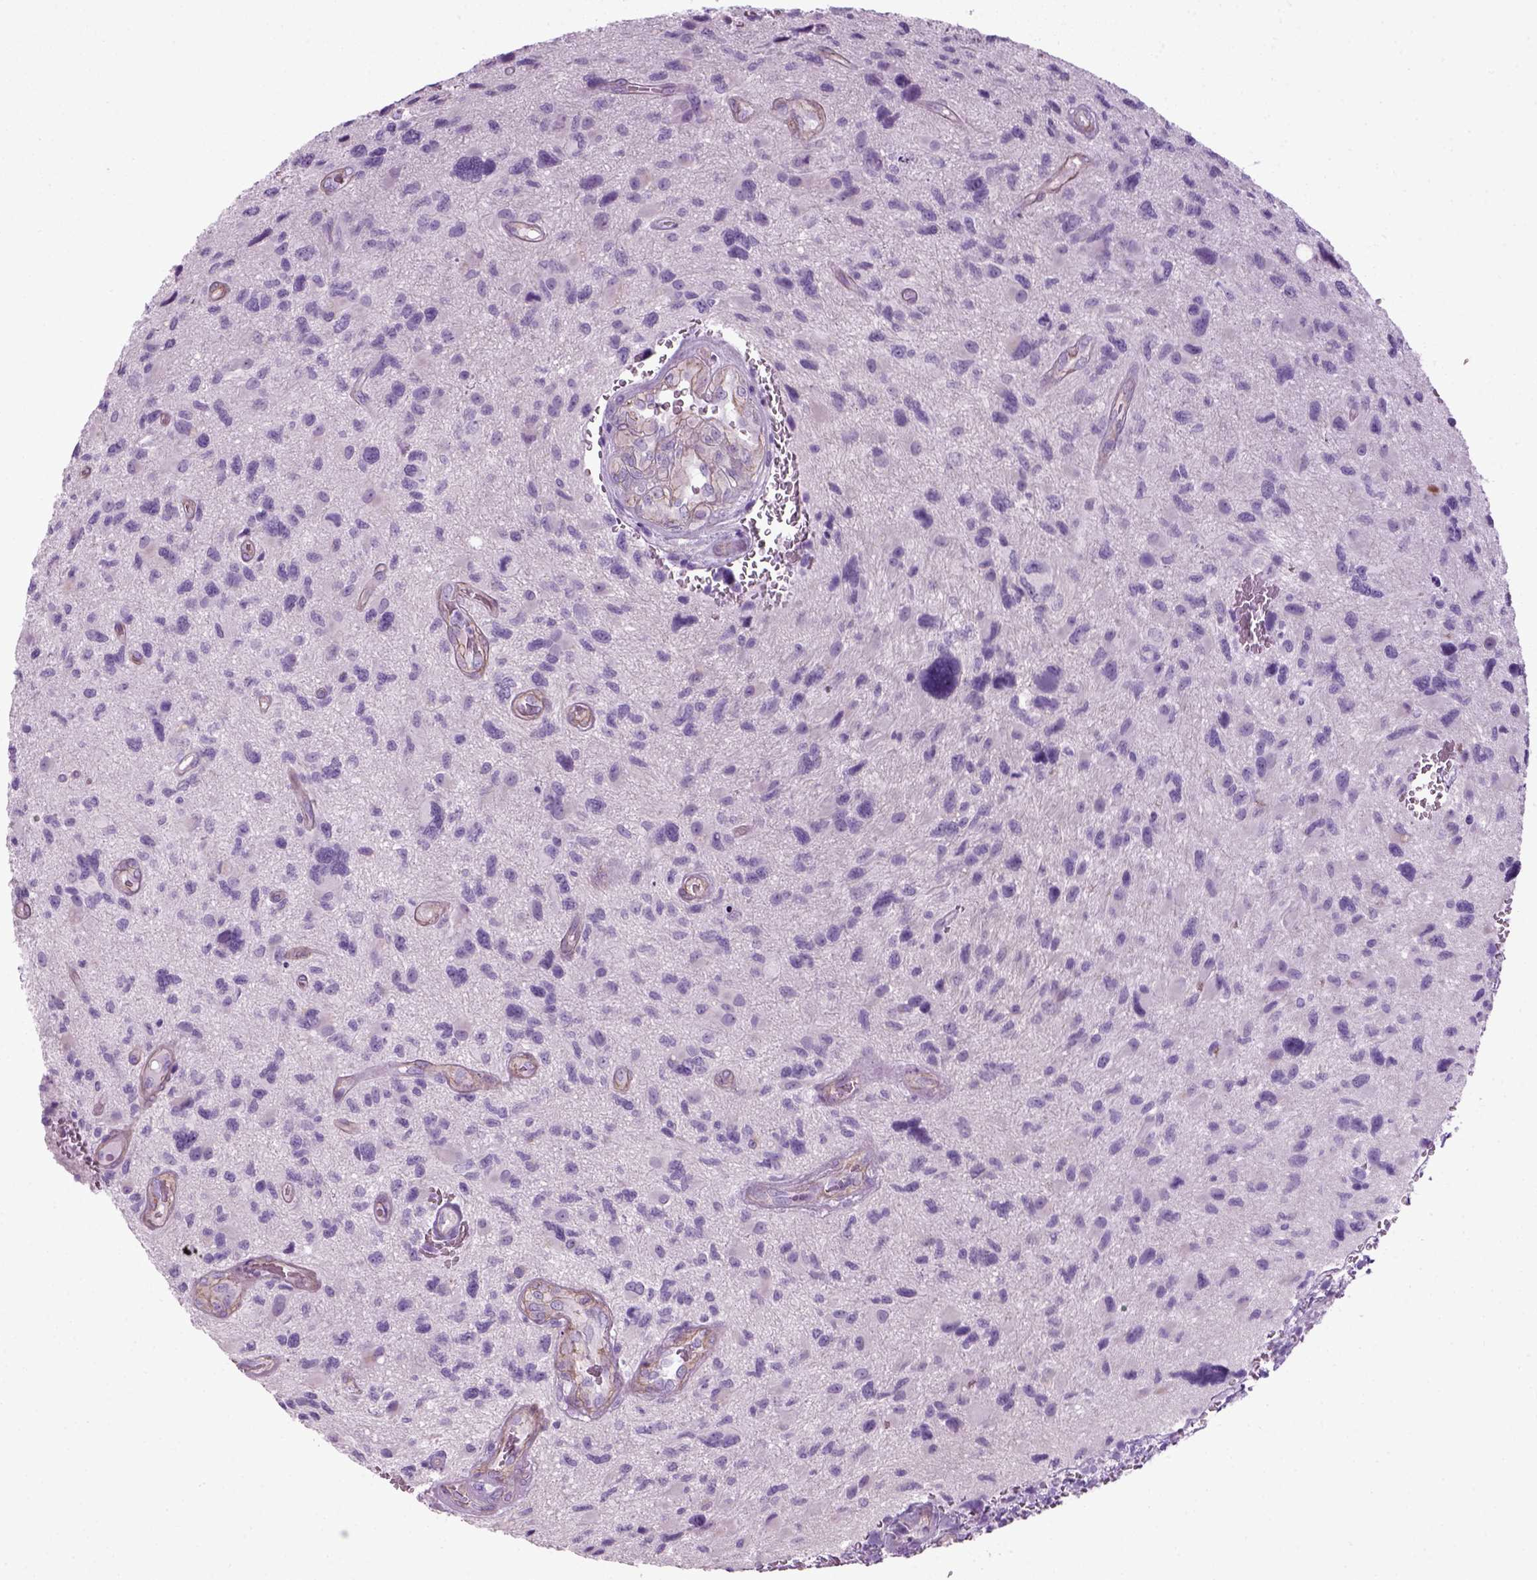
{"staining": {"intensity": "negative", "quantity": "none", "location": "none"}, "tissue": "glioma", "cell_type": "Tumor cells", "image_type": "cancer", "snomed": [{"axis": "morphology", "description": "Glioma, malignant, NOS"}, {"axis": "morphology", "description": "Glioma, malignant, High grade"}, {"axis": "topography", "description": "Brain"}], "caption": "An image of human malignant high-grade glioma is negative for staining in tumor cells.", "gene": "FAM161A", "patient": {"sex": "female", "age": 71}}